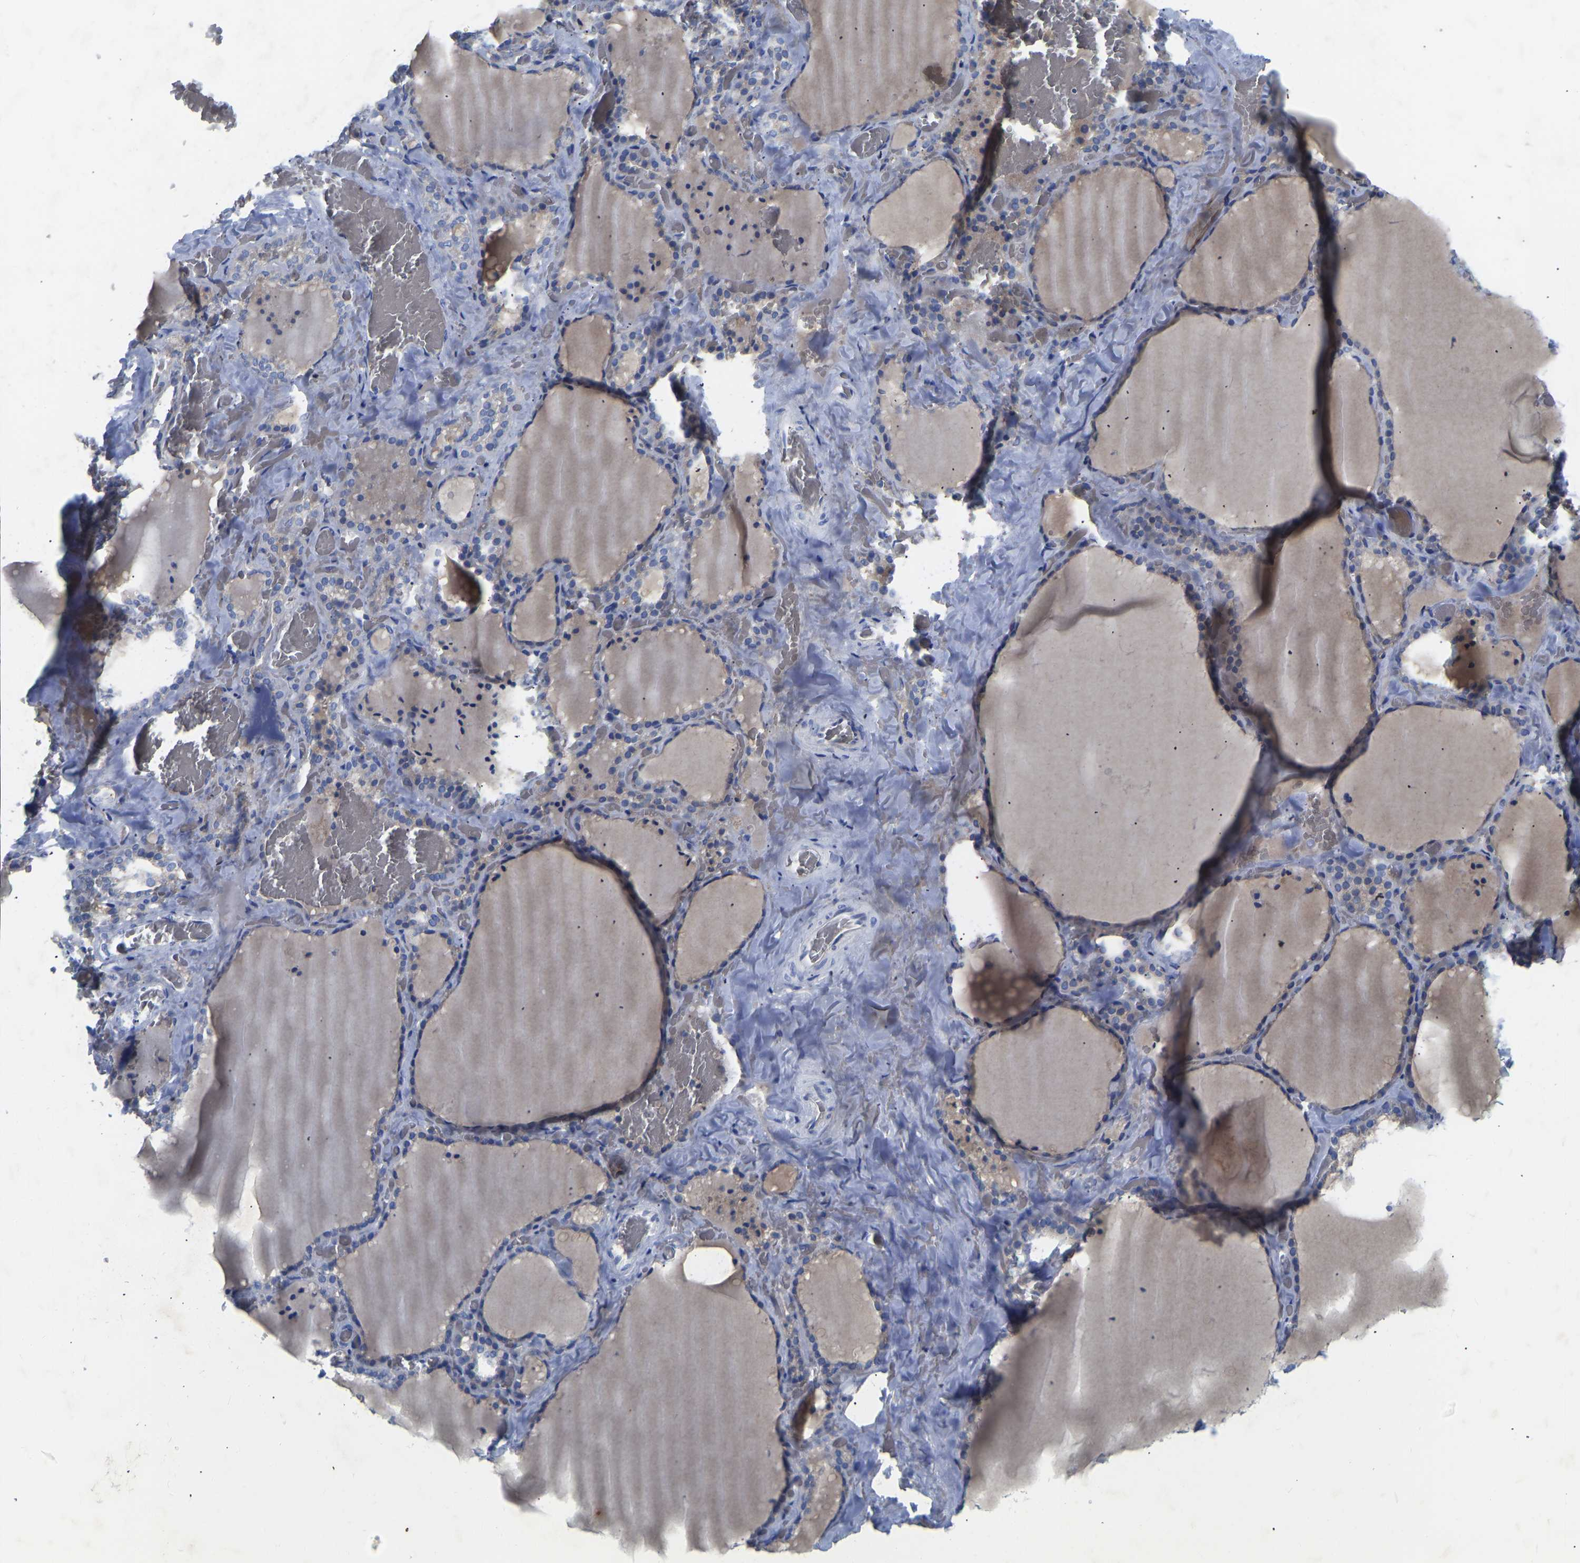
{"staining": {"intensity": "negative", "quantity": "none", "location": "none"}, "tissue": "thyroid gland", "cell_type": "Glandular cells", "image_type": "normal", "snomed": [{"axis": "morphology", "description": "Normal tissue, NOS"}, {"axis": "topography", "description": "Thyroid gland"}], "caption": "This is an immunohistochemistry (IHC) photomicrograph of benign thyroid gland. There is no staining in glandular cells.", "gene": "RBP1", "patient": {"sex": "female", "age": 22}}